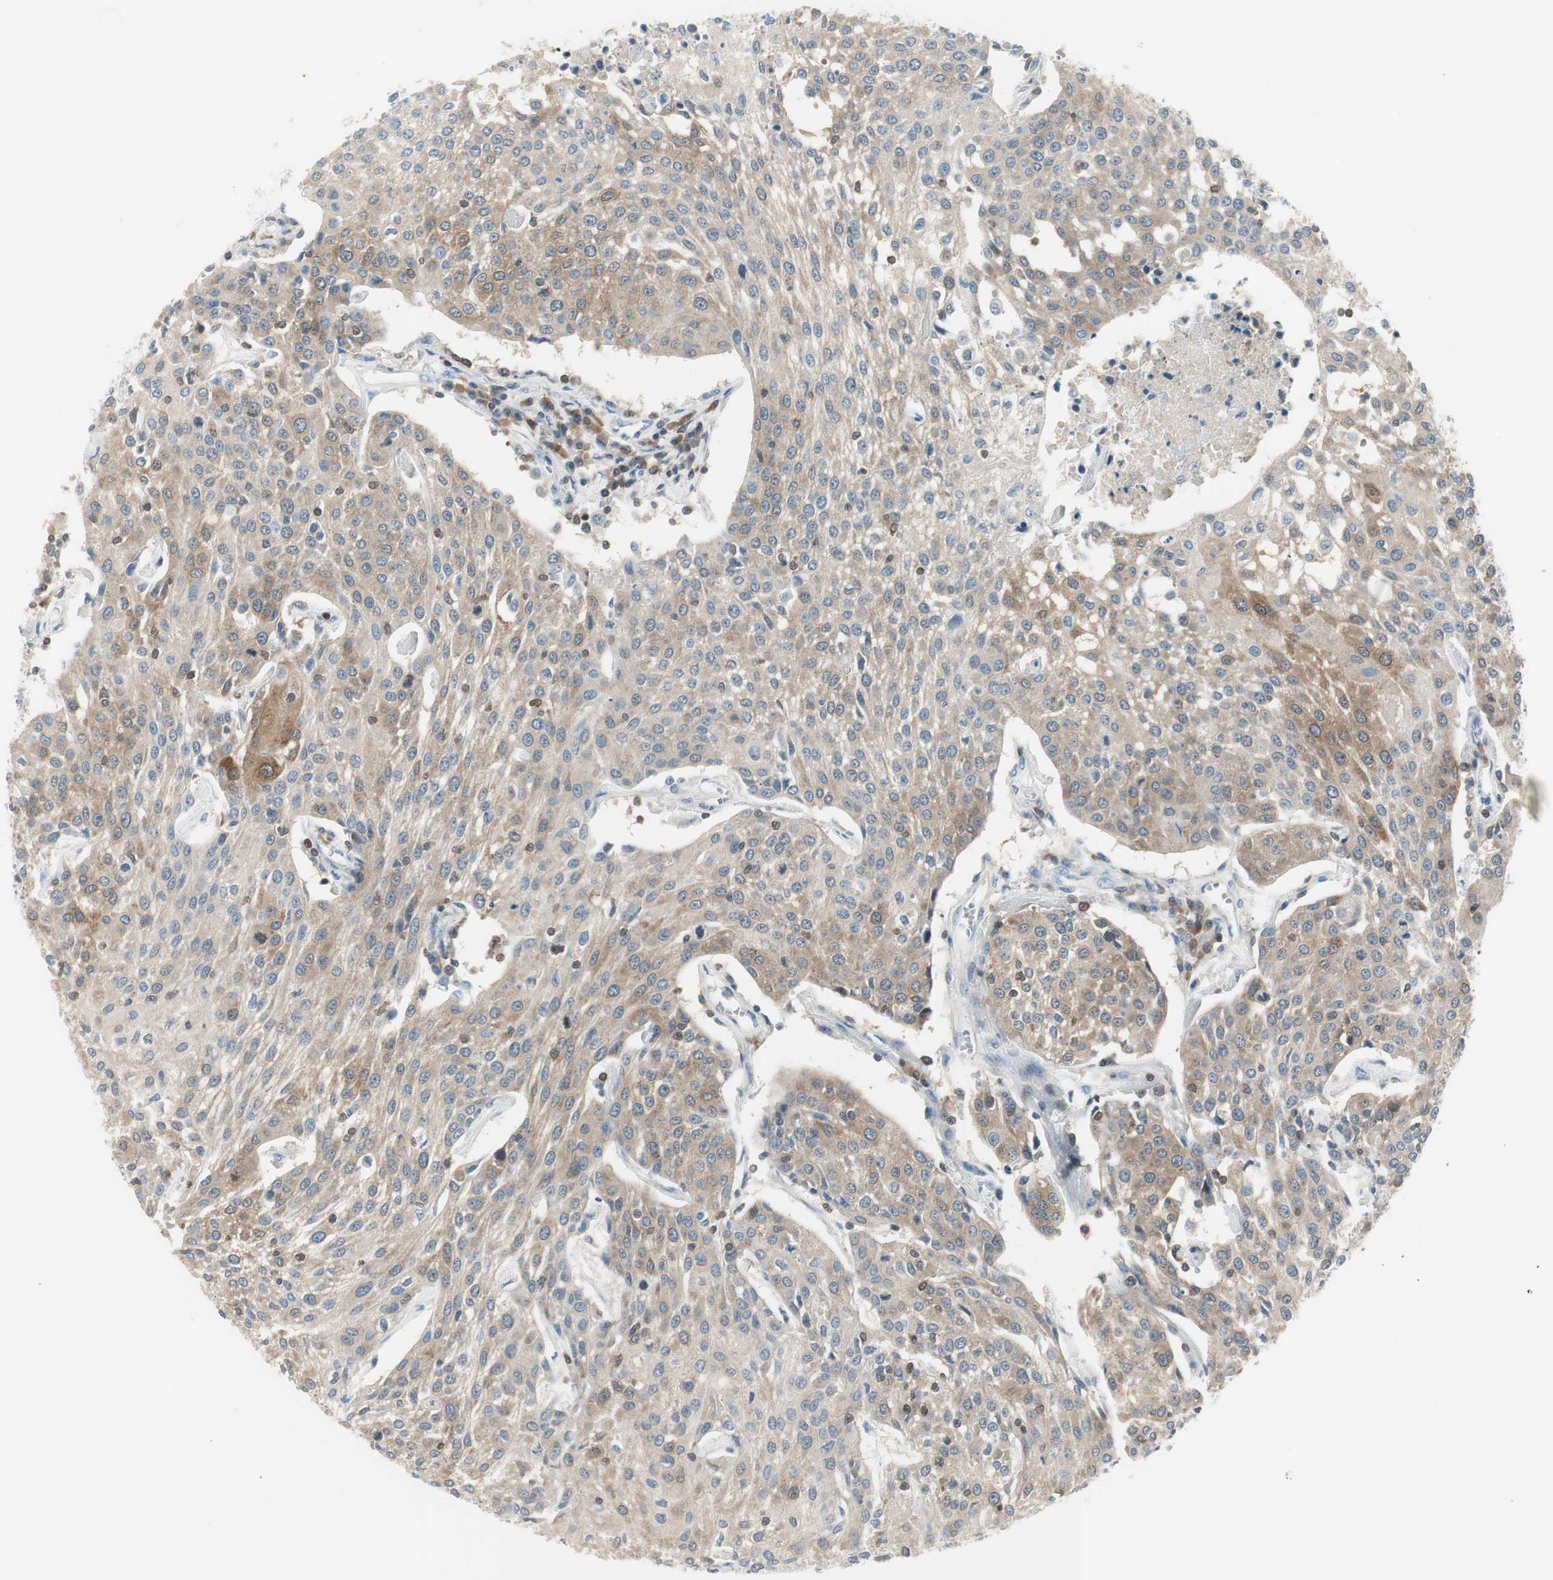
{"staining": {"intensity": "weak", "quantity": ">75%", "location": "cytoplasmic/membranous"}, "tissue": "urothelial cancer", "cell_type": "Tumor cells", "image_type": "cancer", "snomed": [{"axis": "morphology", "description": "Urothelial carcinoma, High grade"}, {"axis": "topography", "description": "Urinary bladder"}], "caption": "Urothelial cancer stained for a protein (brown) exhibits weak cytoplasmic/membranous positive staining in approximately >75% of tumor cells.", "gene": "SLC9A3R1", "patient": {"sex": "female", "age": 85}}